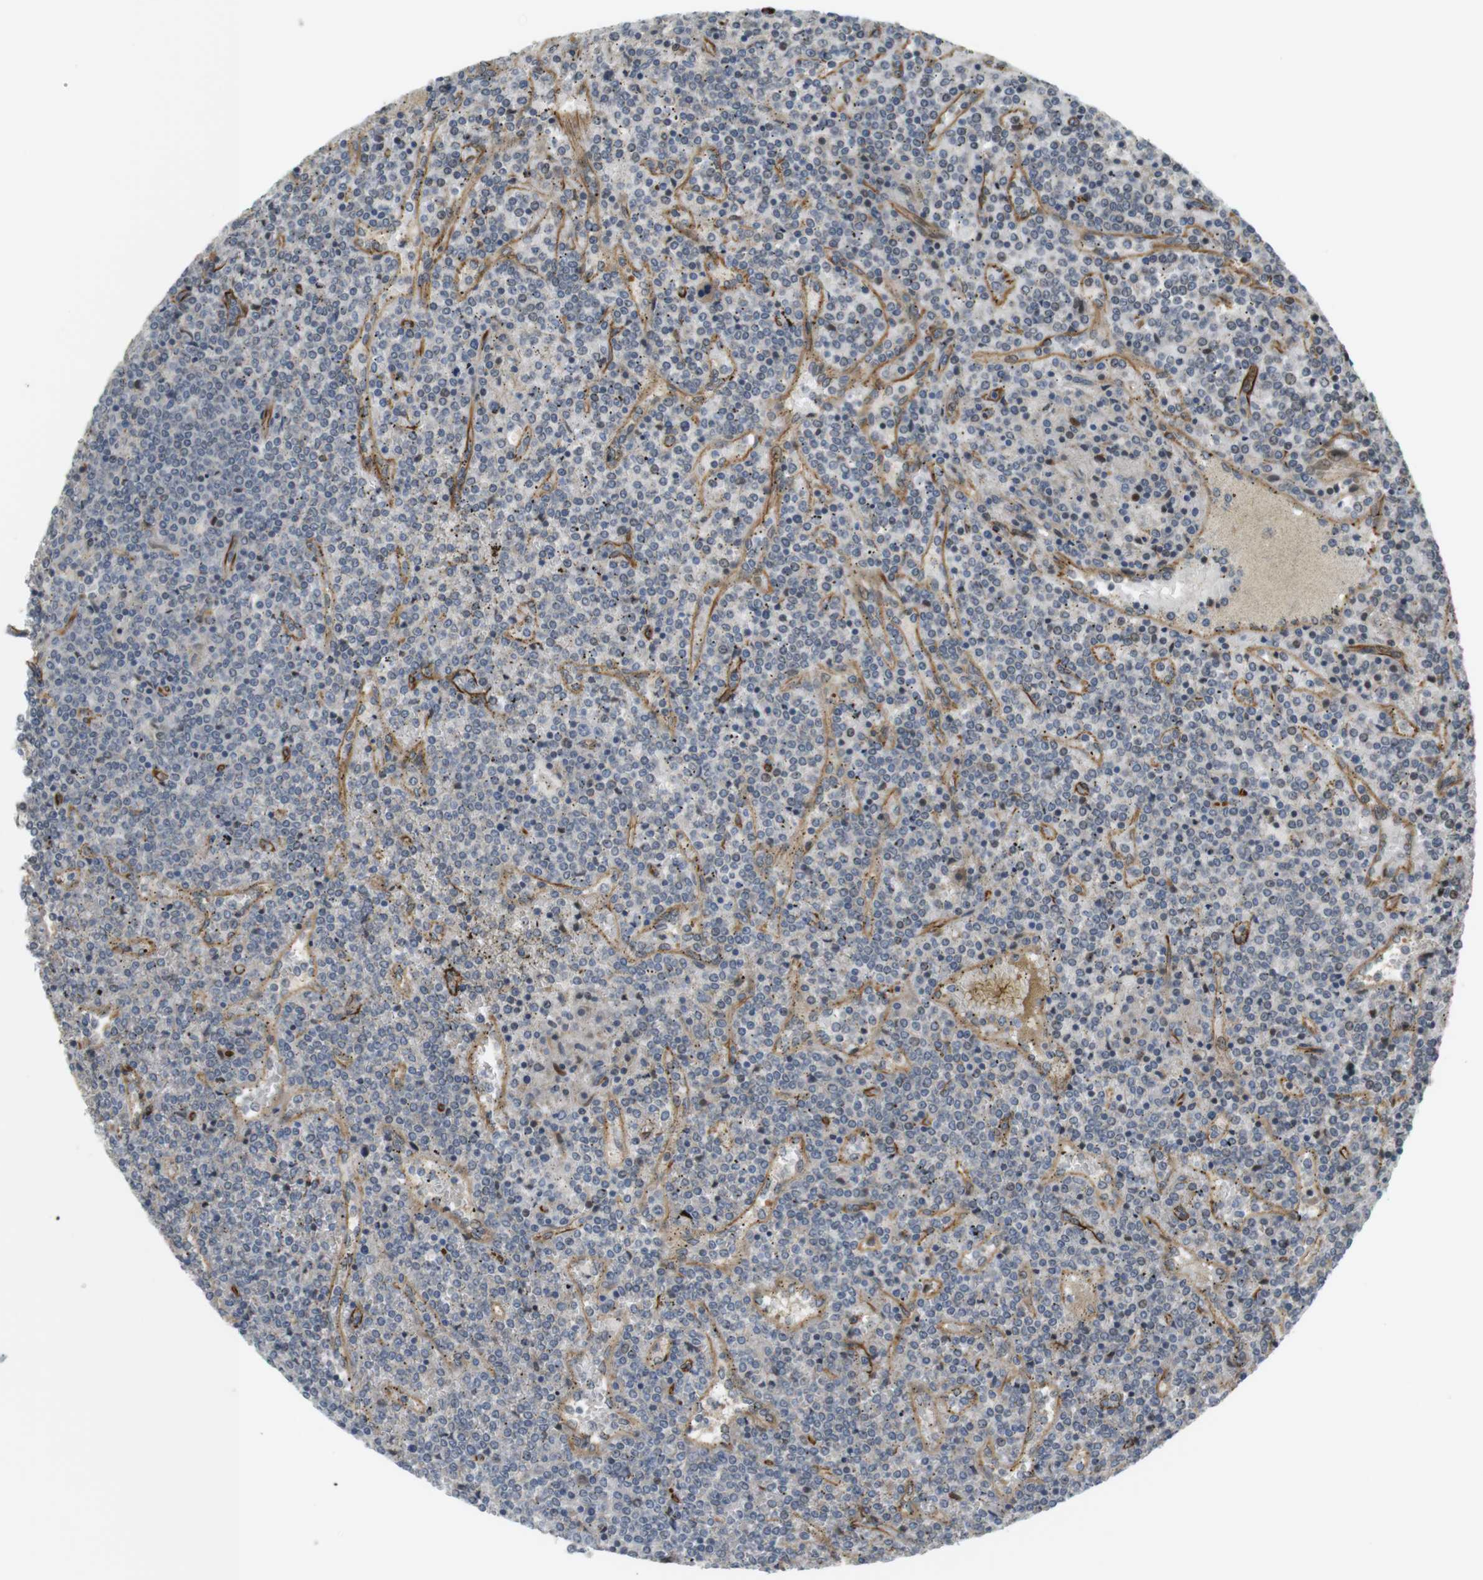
{"staining": {"intensity": "negative", "quantity": "none", "location": "none"}, "tissue": "lymphoma", "cell_type": "Tumor cells", "image_type": "cancer", "snomed": [{"axis": "morphology", "description": "Malignant lymphoma, non-Hodgkin's type, Low grade"}, {"axis": "topography", "description": "Spleen"}], "caption": "Lymphoma was stained to show a protein in brown. There is no significant staining in tumor cells.", "gene": "TSPAN9", "patient": {"sex": "female", "age": 19}}